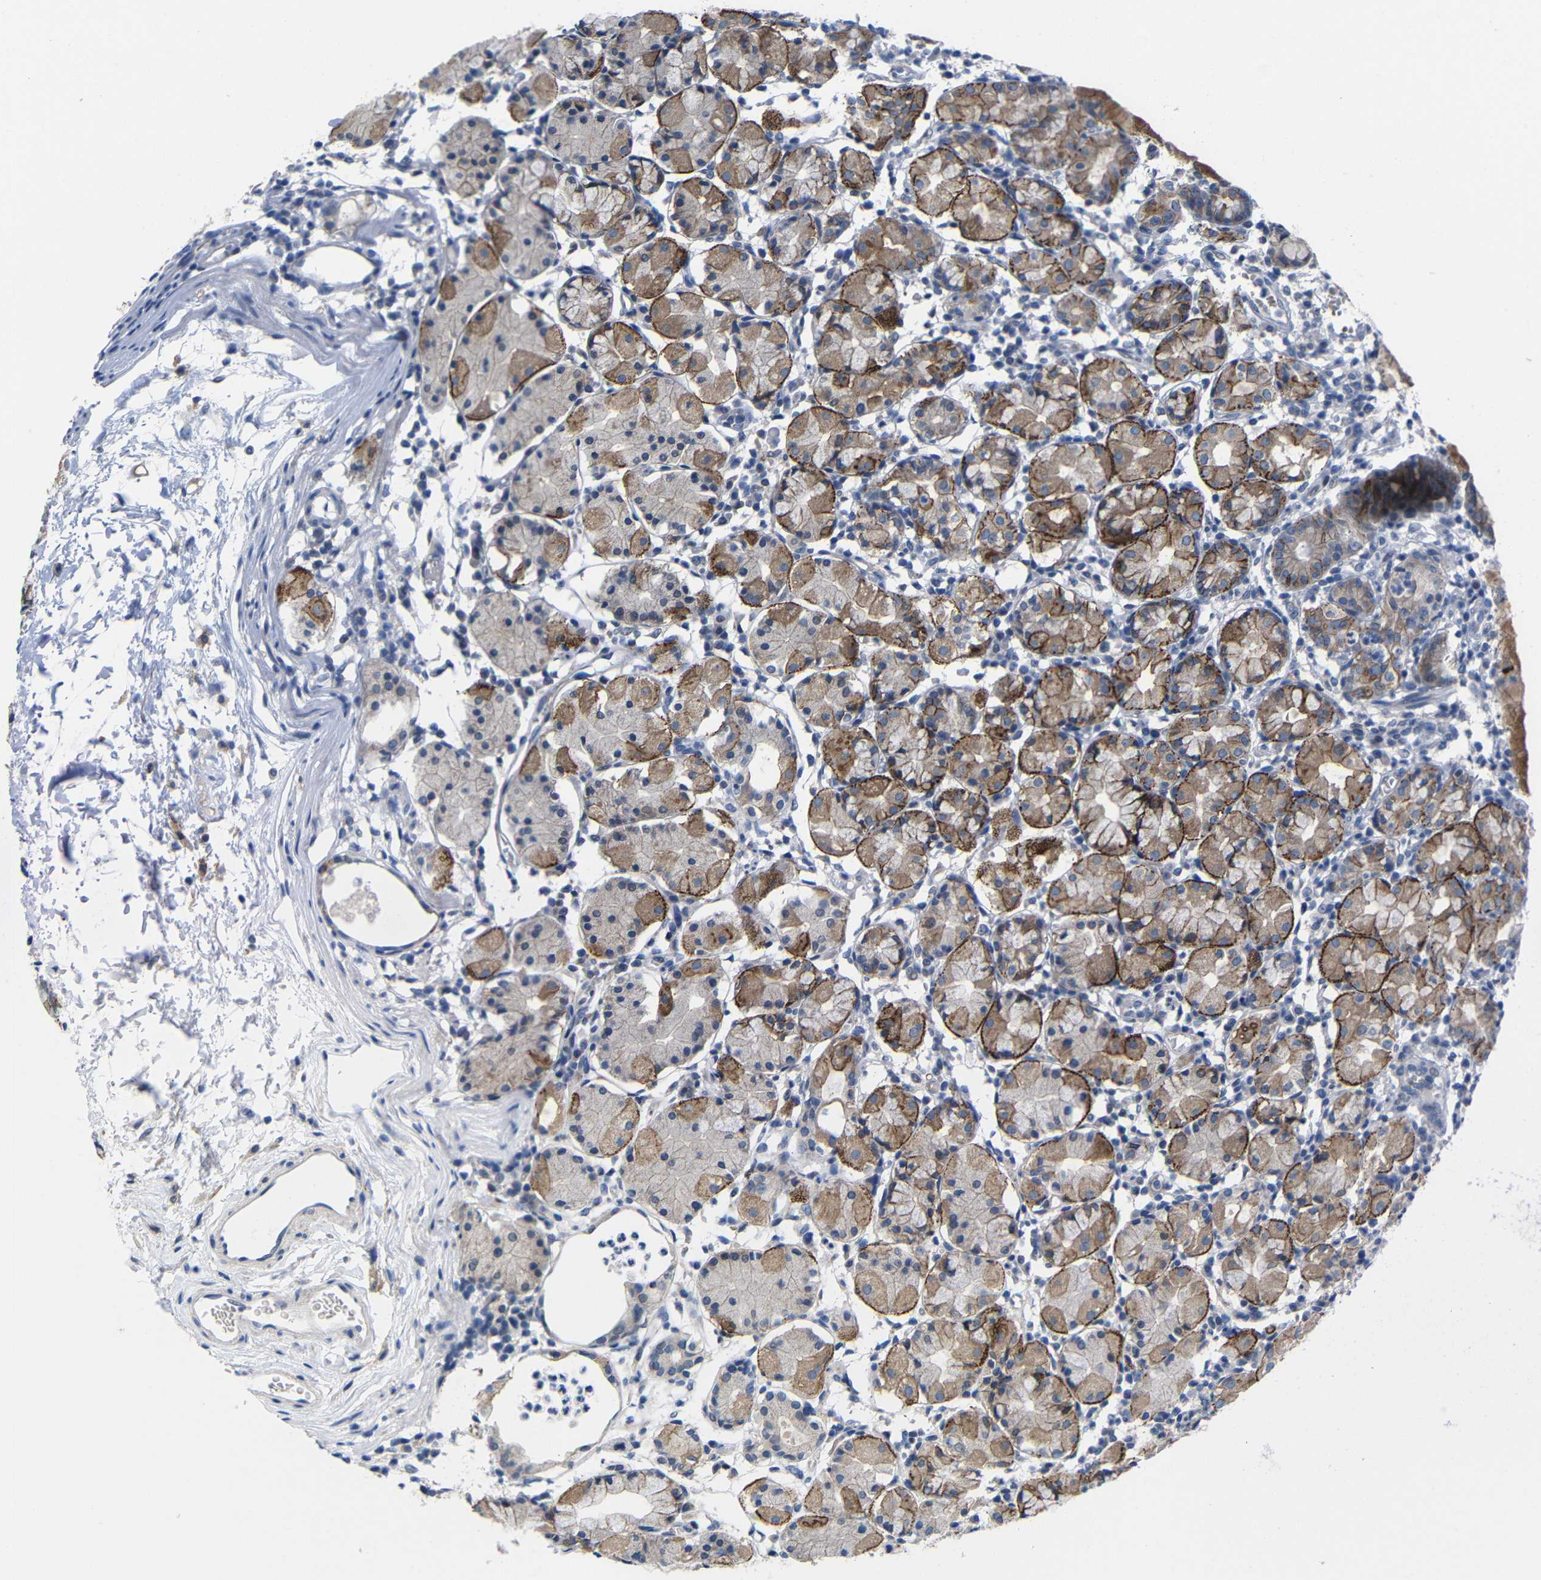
{"staining": {"intensity": "moderate", "quantity": ">75%", "location": "cytoplasmic/membranous"}, "tissue": "stomach", "cell_type": "Glandular cells", "image_type": "normal", "snomed": [{"axis": "morphology", "description": "Normal tissue, NOS"}, {"axis": "topography", "description": "Stomach"}, {"axis": "topography", "description": "Stomach, lower"}], "caption": "Immunohistochemistry (IHC) of unremarkable human stomach displays medium levels of moderate cytoplasmic/membranous staining in approximately >75% of glandular cells. The staining was performed using DAB (3,3'-diaminobenzidine), with brown indicating positive protein expression. Nuclei are stained blue with hematoxylin.", "gene": "CMTM1", "patient": {"sex": "female", "age": 75}}